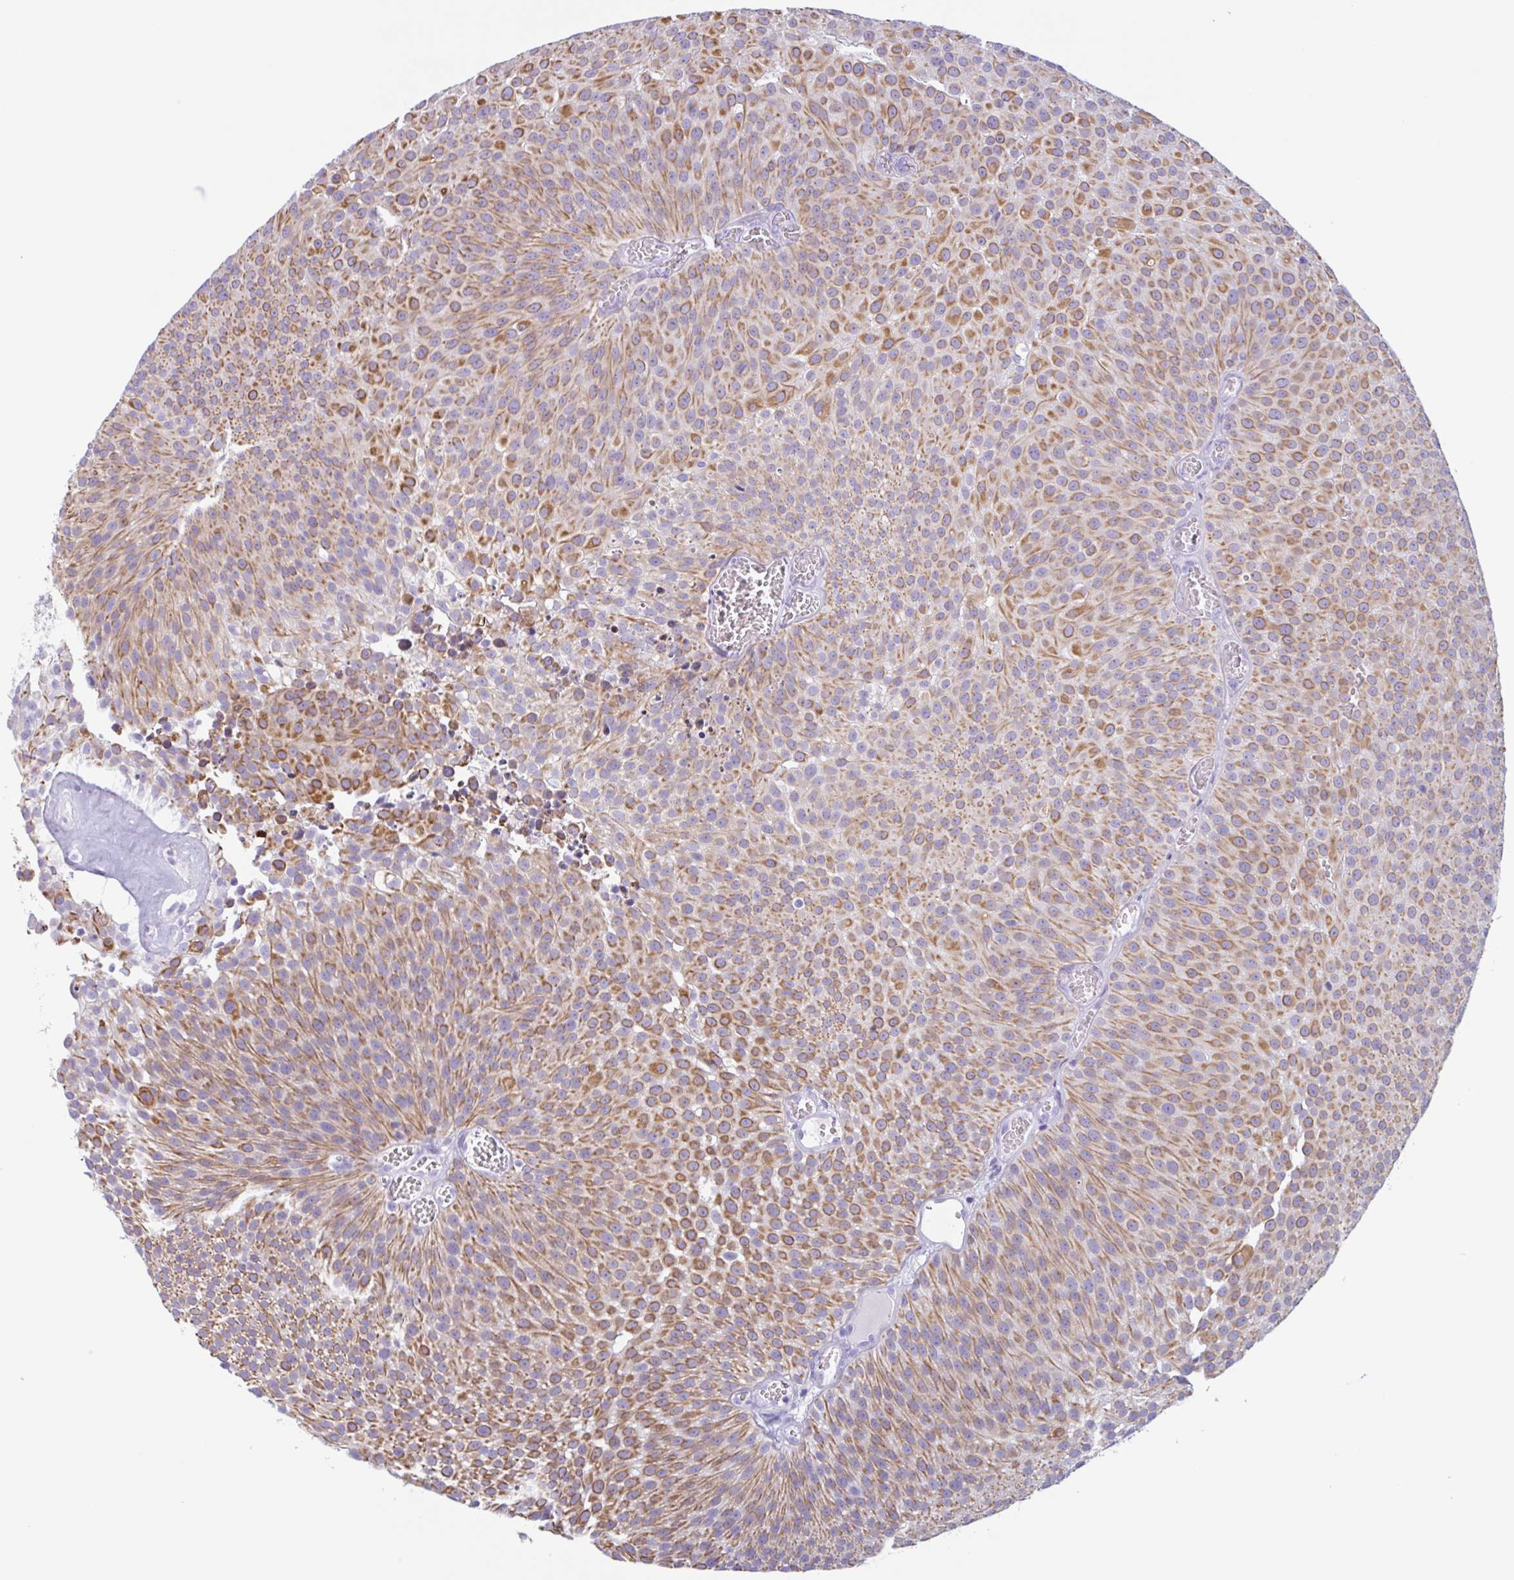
{"staining": {"intensity": "moderate", "quantity": ">75%", "location": "cytoplasmic/membranous"}, "tissue": "urothelial cancer", "cell_type": "Tumor cells", "image_type": "cancer", "snomed": [{"axis": "morphology", "description": "Urothelial carcinoma, Low grade"}, {"axis": "topography", "description": "Urinary bladder"}], "caption": "Tumor cells show medium levels of moderate cytoplasmic/membranous positivity in approximately >75% of cells in low-grade urothelial carcinoma. Ihc stains the protein of interest in brown and the nuclei are stained blue.", "gene": "DTWD2", "patient": {"sex": "female", "age": 79}}